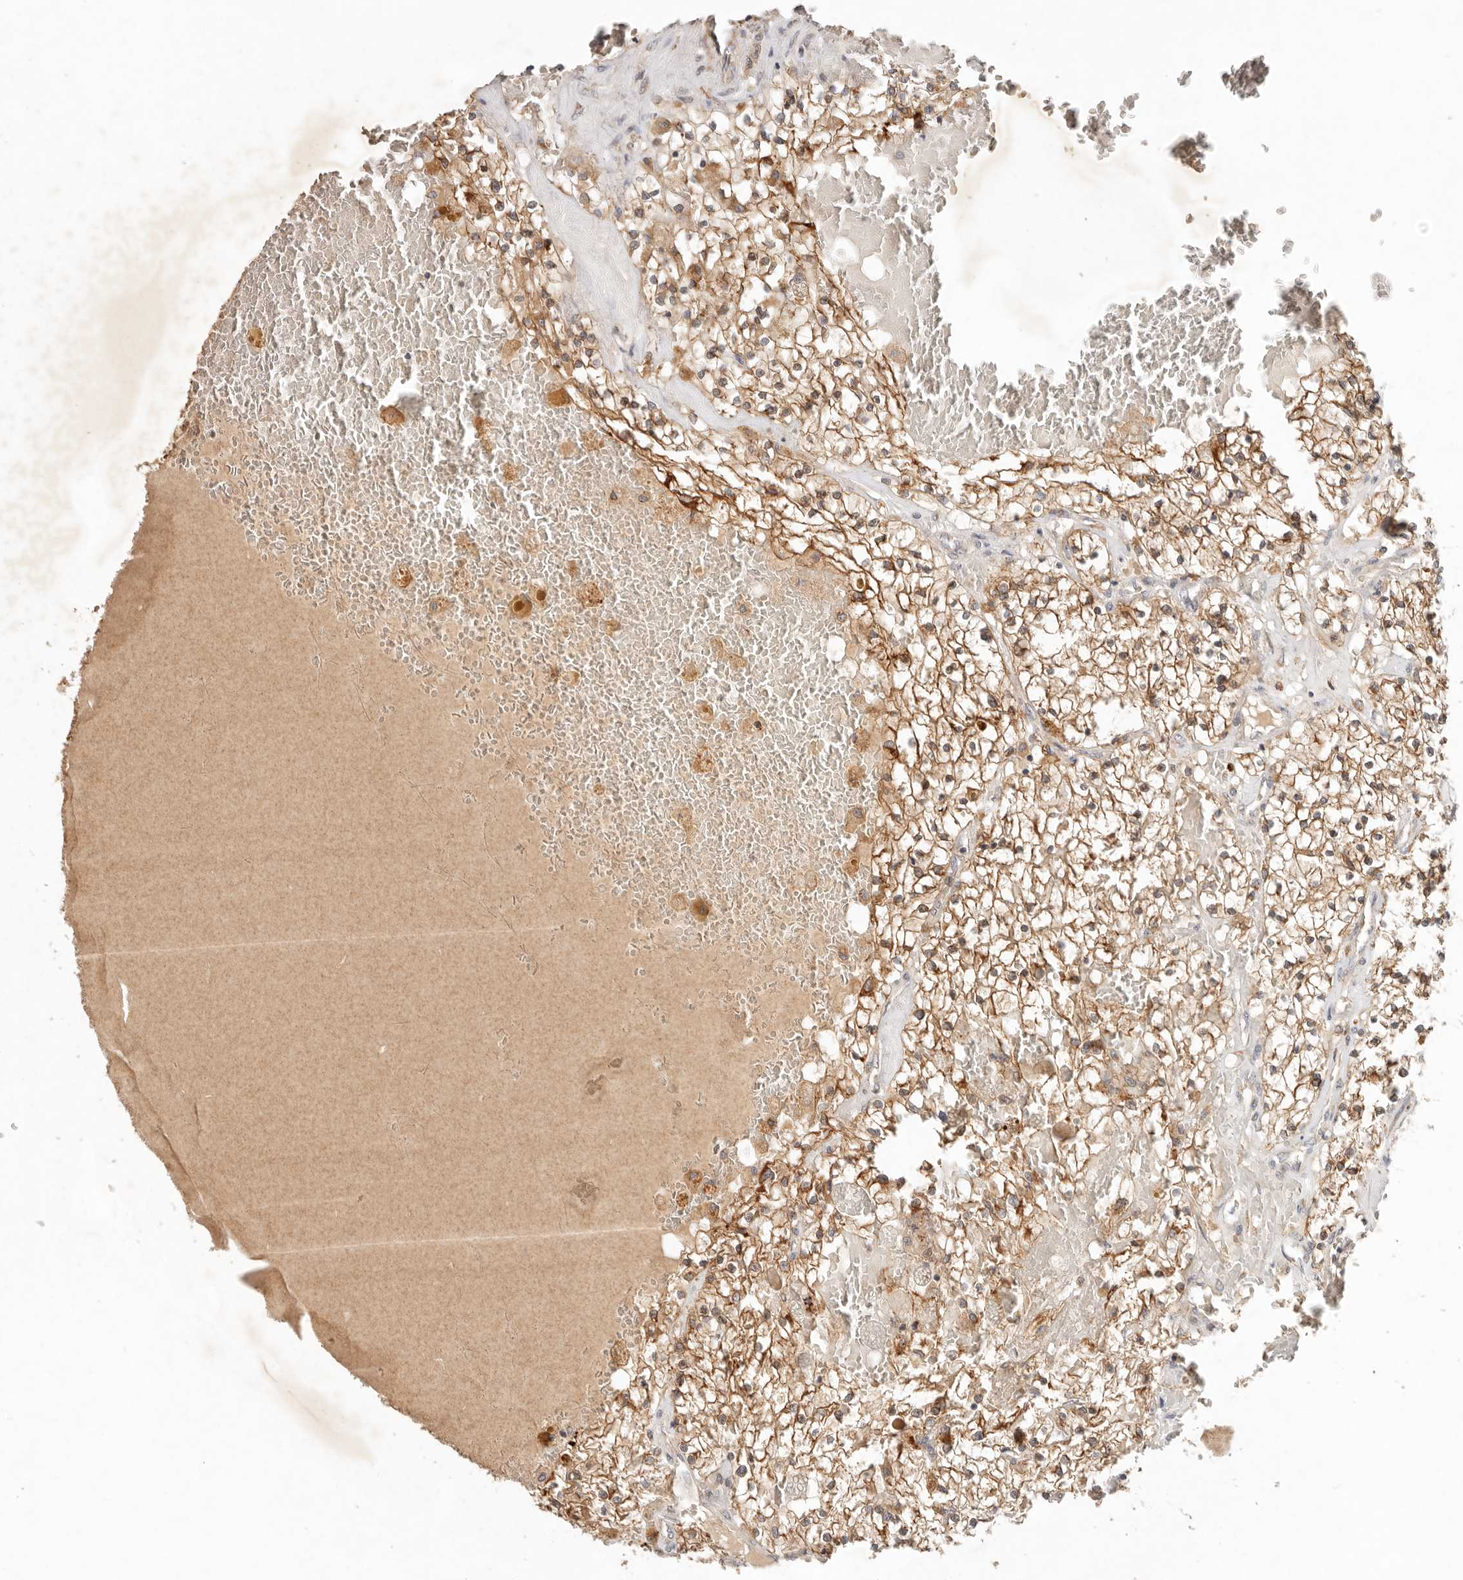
{"staining": {"intensity": "moderate", "quantity": ">75%", "location": "cytoplasmic/membranous"}, "tissue": "renal cancer", "cell_type": "Tumor cells", "image_type": "cancer", "snomed": [{"axis": "morphology", "description": "Normal tissue, NOS"}, {"axis": "morphology", "description": "Adenocarcinoma, NOS"}, {"axis": "topography", "description": "Kidney"}], "caption": "Human adenocarcinoma (renal) stained for a protein (brown) exhibits moderate cytoplasmic/membranous positive positivity in about >75% of tumor cells.", "gene": "ARHGEF10L", "patient": {"sex": "male", "age": 68}}